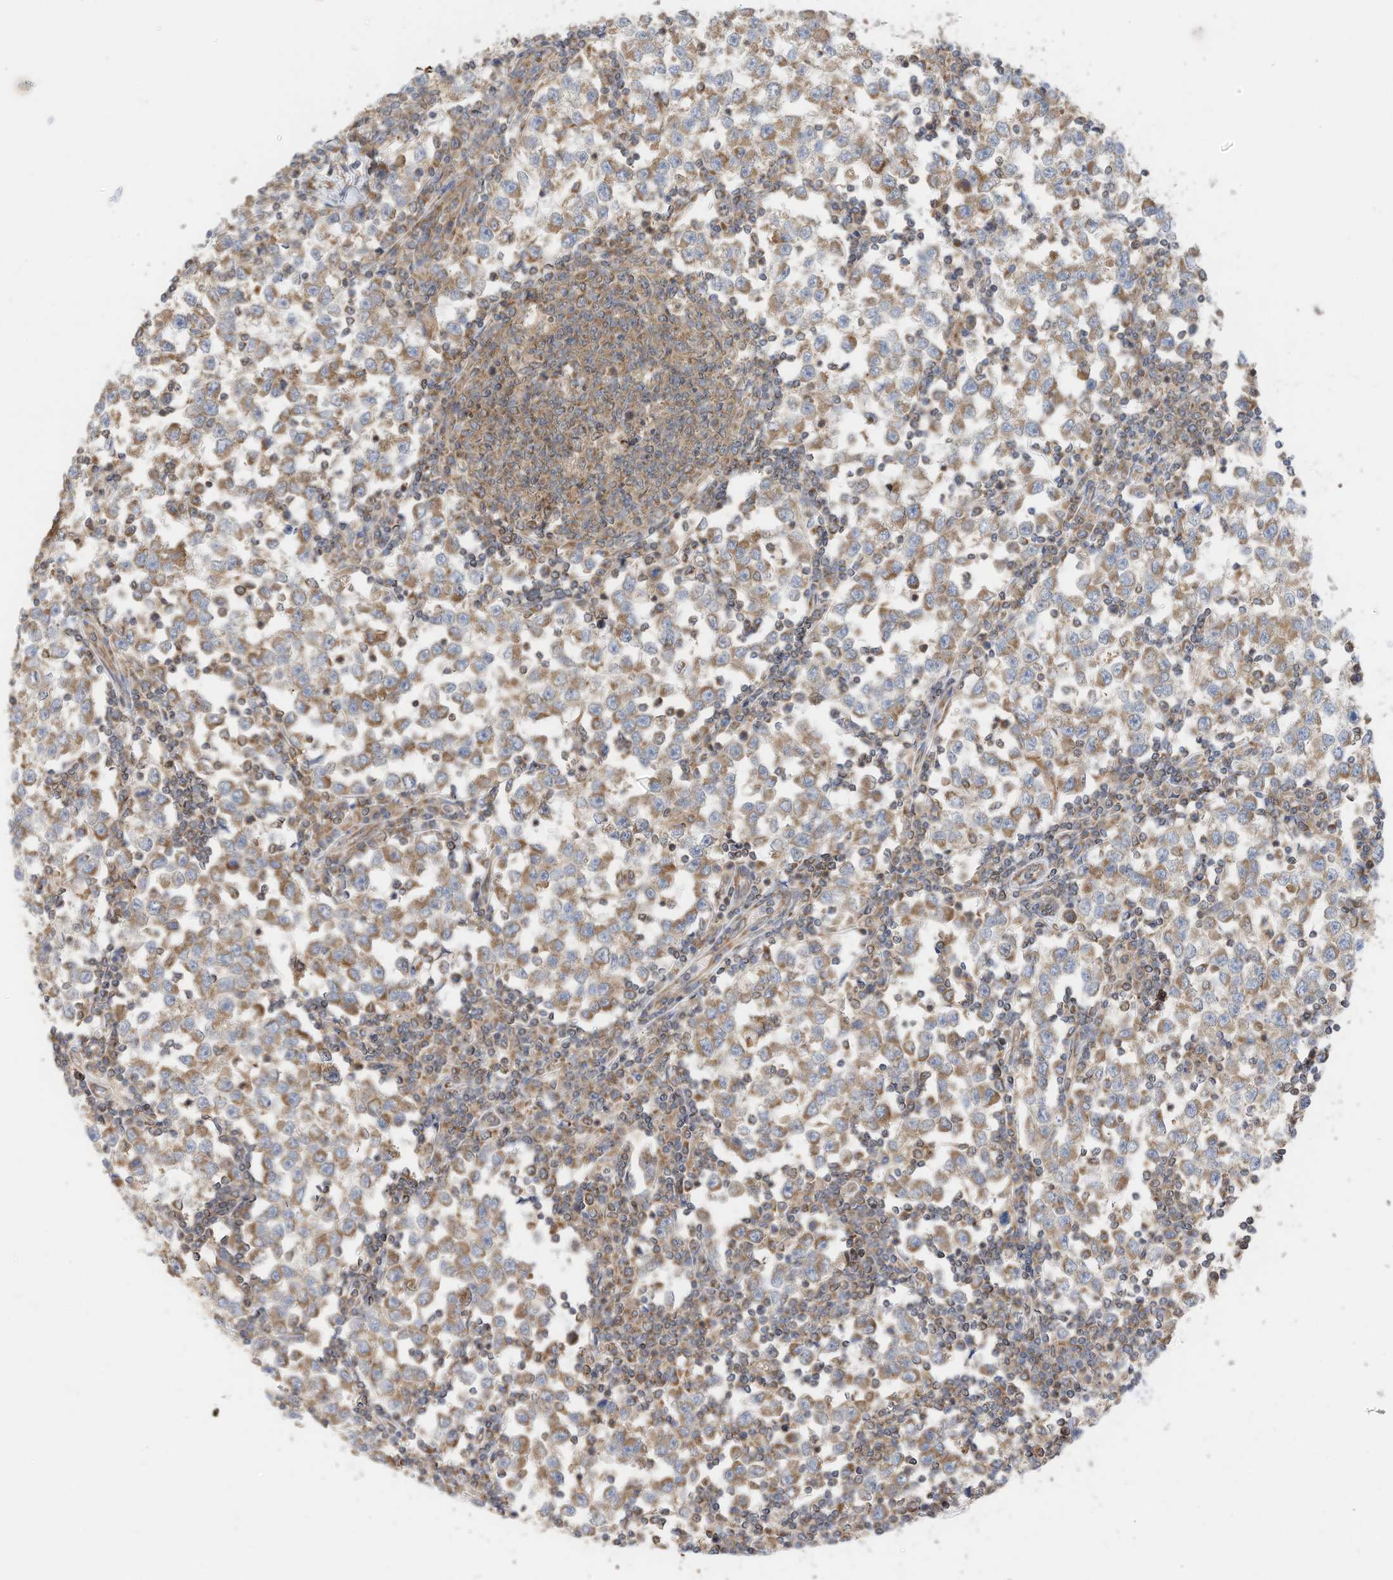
{"staining": {"intensity": "moderate", "quantity": ">75%", "location": "cytoplasmic/membranous"}, "tissue": "testis cancer", "cell_type": "Tumor cells", "image_type": "cancer", "snomed": [{"axis": "morphology", "description": "Seminoma, NOS"}, {"axis": "topography", "description": "Testis"}], "caption": "Tumor cells reveal medium levels of moderate cytoplasmic/membranous staining in about >75% of cells in testis cancer. Nuclei are stained in blue.", "gene": "METTL6", "patient": {"sex": "male", "age": 65}}